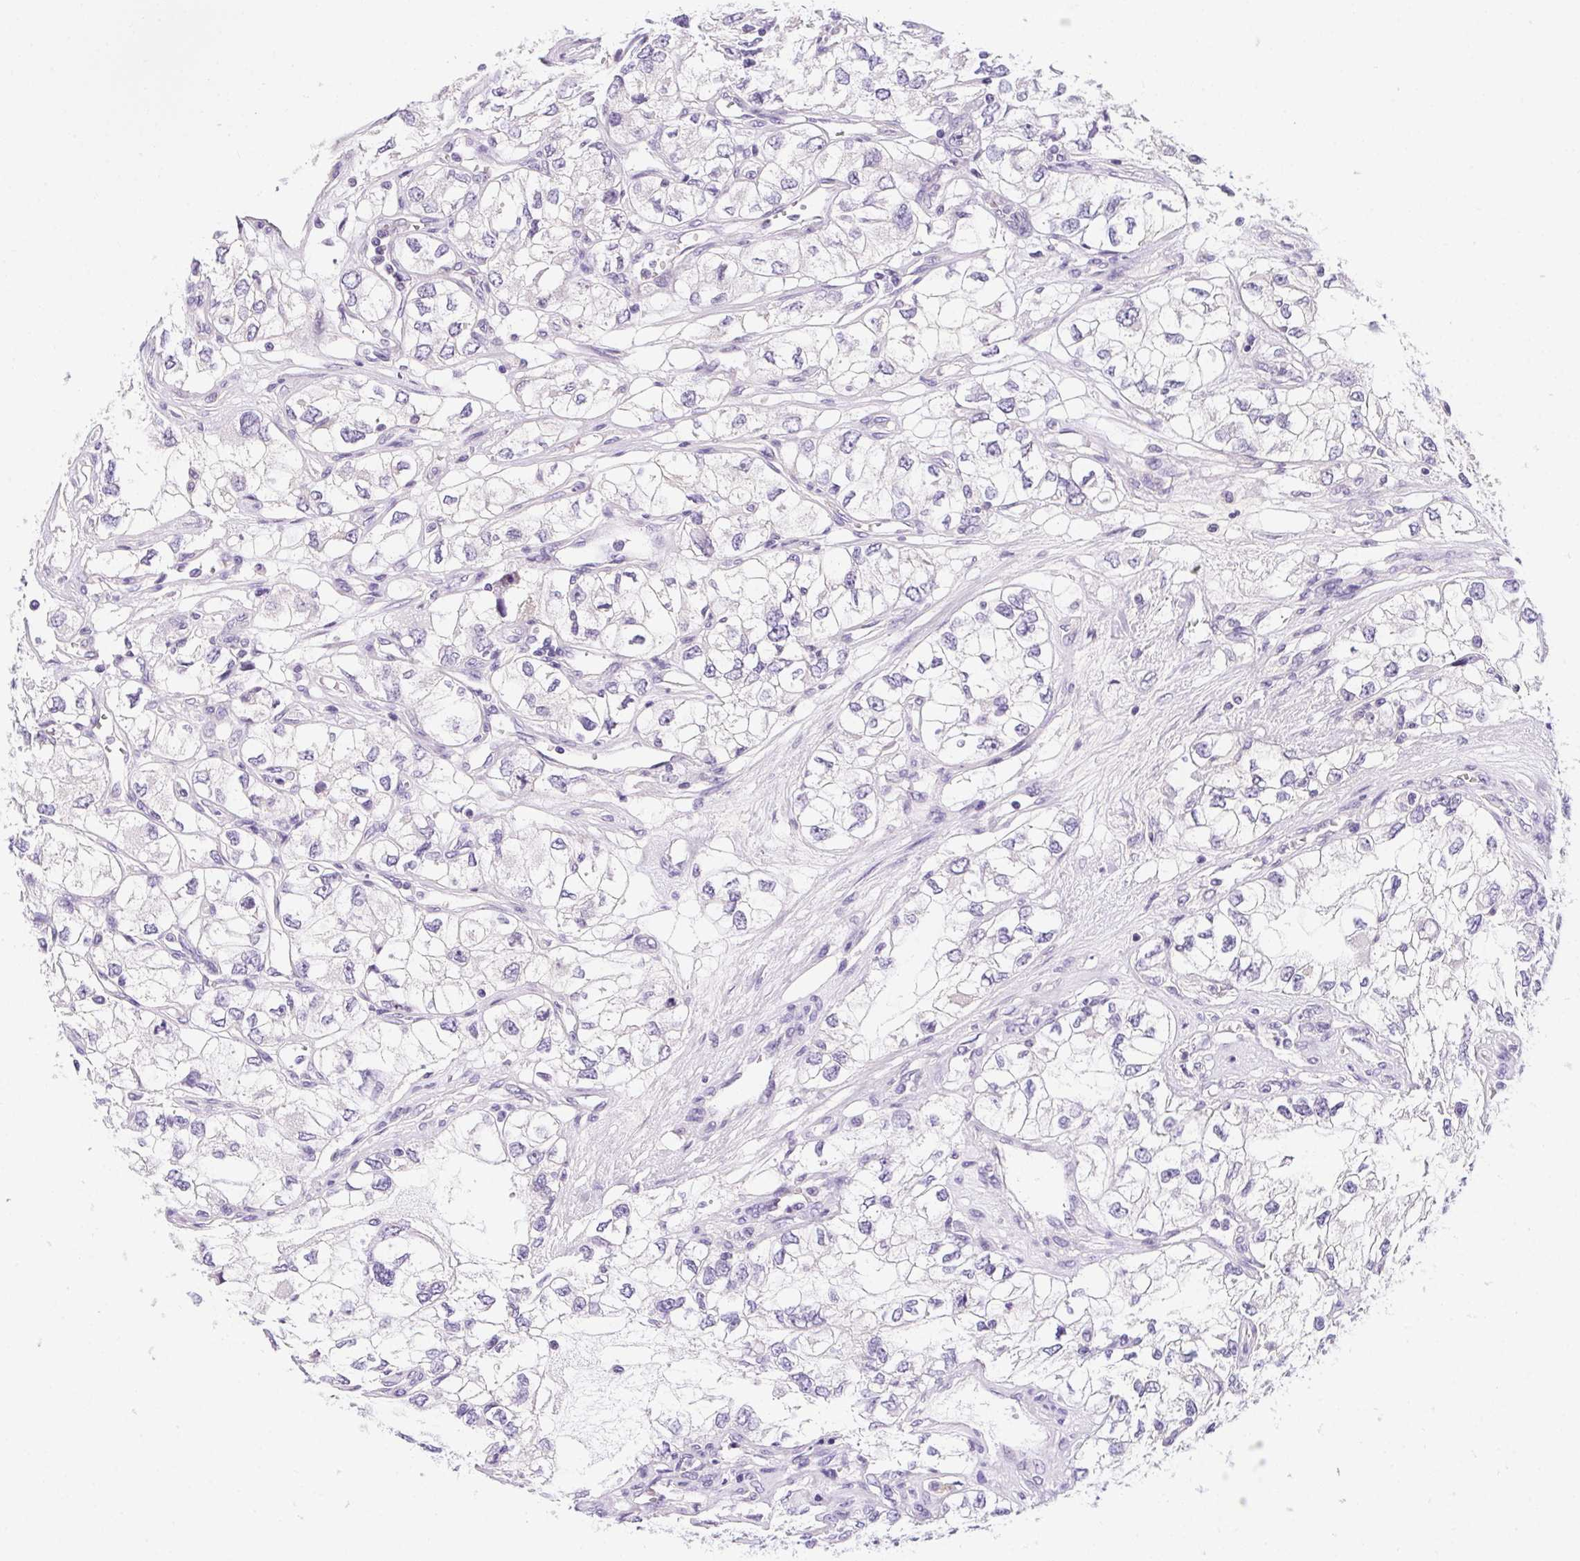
{"staining": {"intensity": "negative", "quantity": "none", "location": "none"}, "tissue": "renal cancer", "cell_type": "Tumor cells", "image_type": "cancer", "snomed": [{"axis": "morphology", "description": "Adenocarcinoma, NOS"}, {"axis": "topography", "description": "Kidney"}], "caption": "This is an immunohistochemistry image of renal cancer (adenocarcinoma). There is no staining in tumor cells.", "gene": "PRKAA1", "patient": {"sex": "female", "age": 59}}